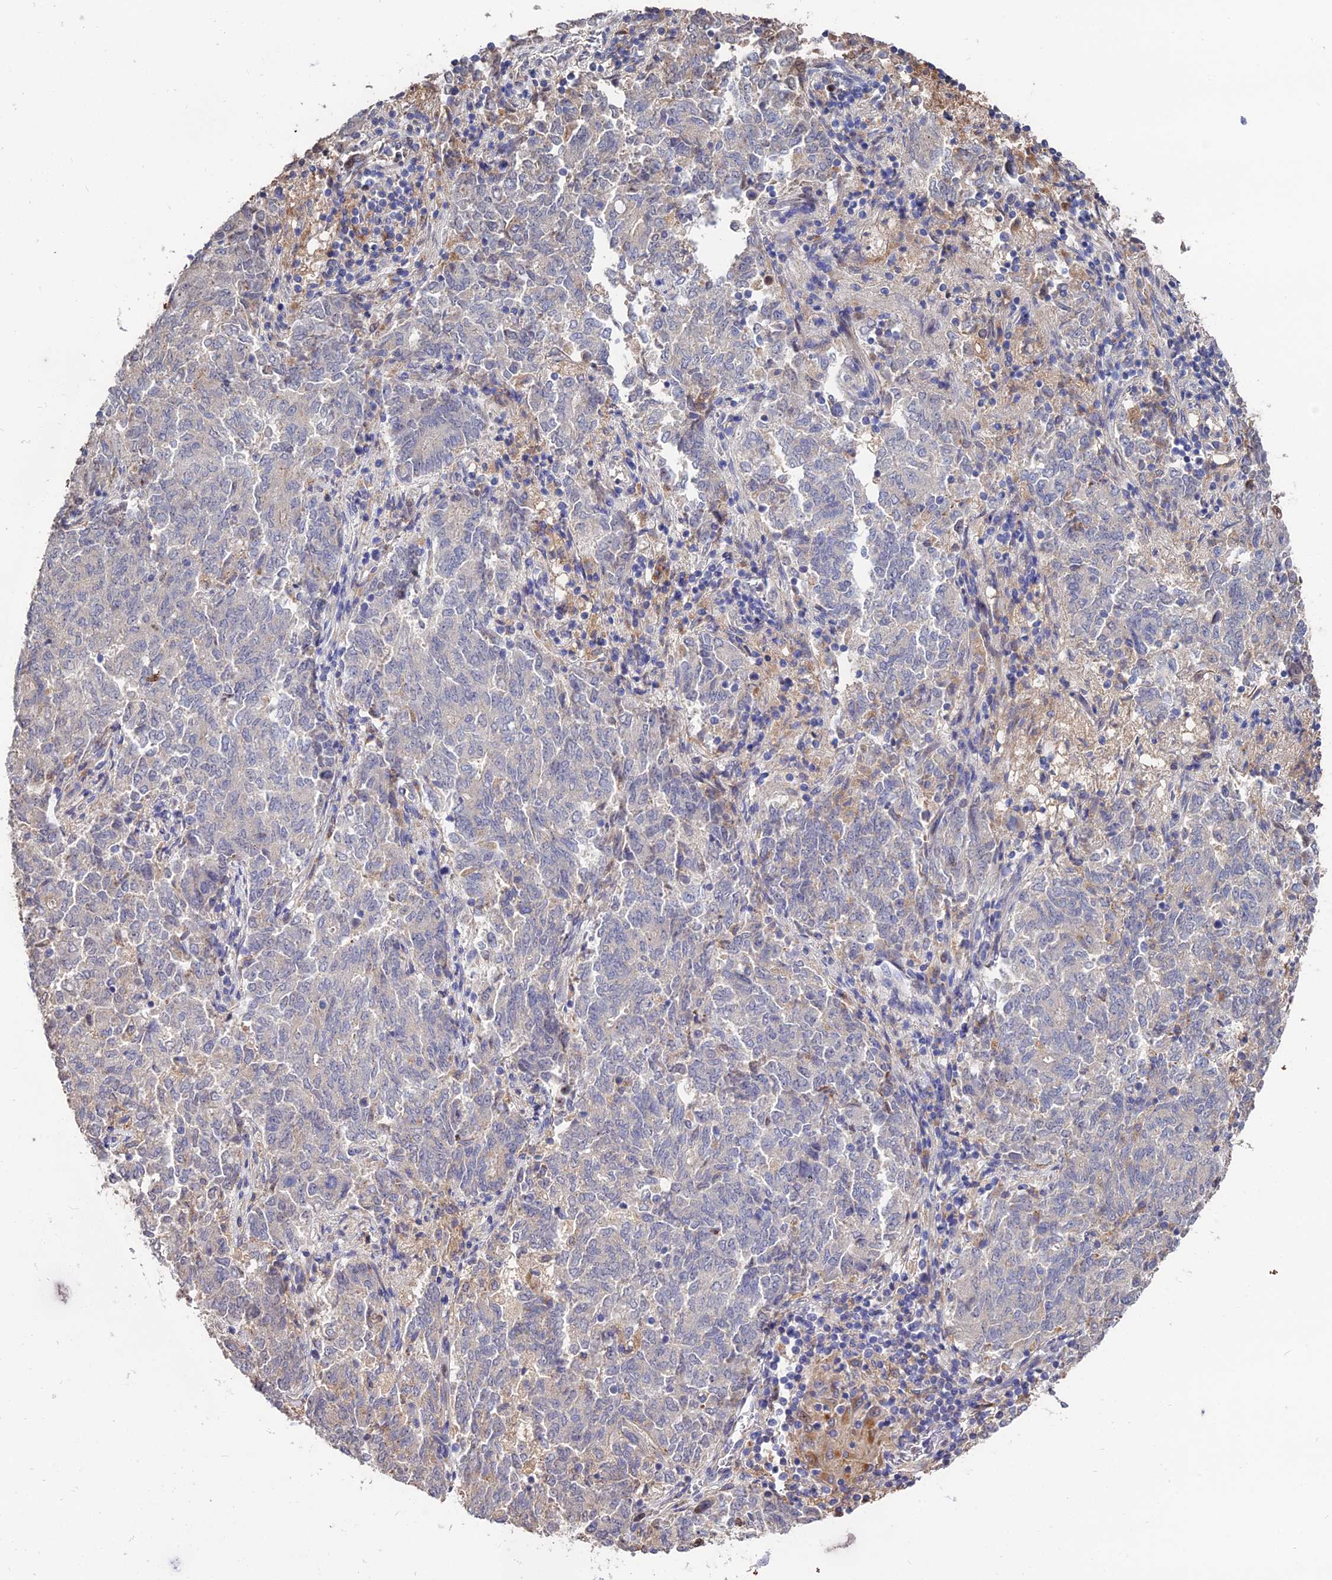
{"staining": {"intensity": "negative", "quantity": "none", "location": "none"}, "tissue": "endometrial cancer", "cell_type": "Tumor cells", "image_type": "cancer", "snomed": [{"axis": "morphology", "description": "Adenocarcinoma, NOS"}, {"axis": "topography", "description": "Endometrium"}], "caption": "DAB immunohistochemical staining of human endometrial cancer (adenocarcinoma) displays no significant positivity in tumor cells.", "gene": "ACTR5", "patient": {"sex": "female", "age": 80}}